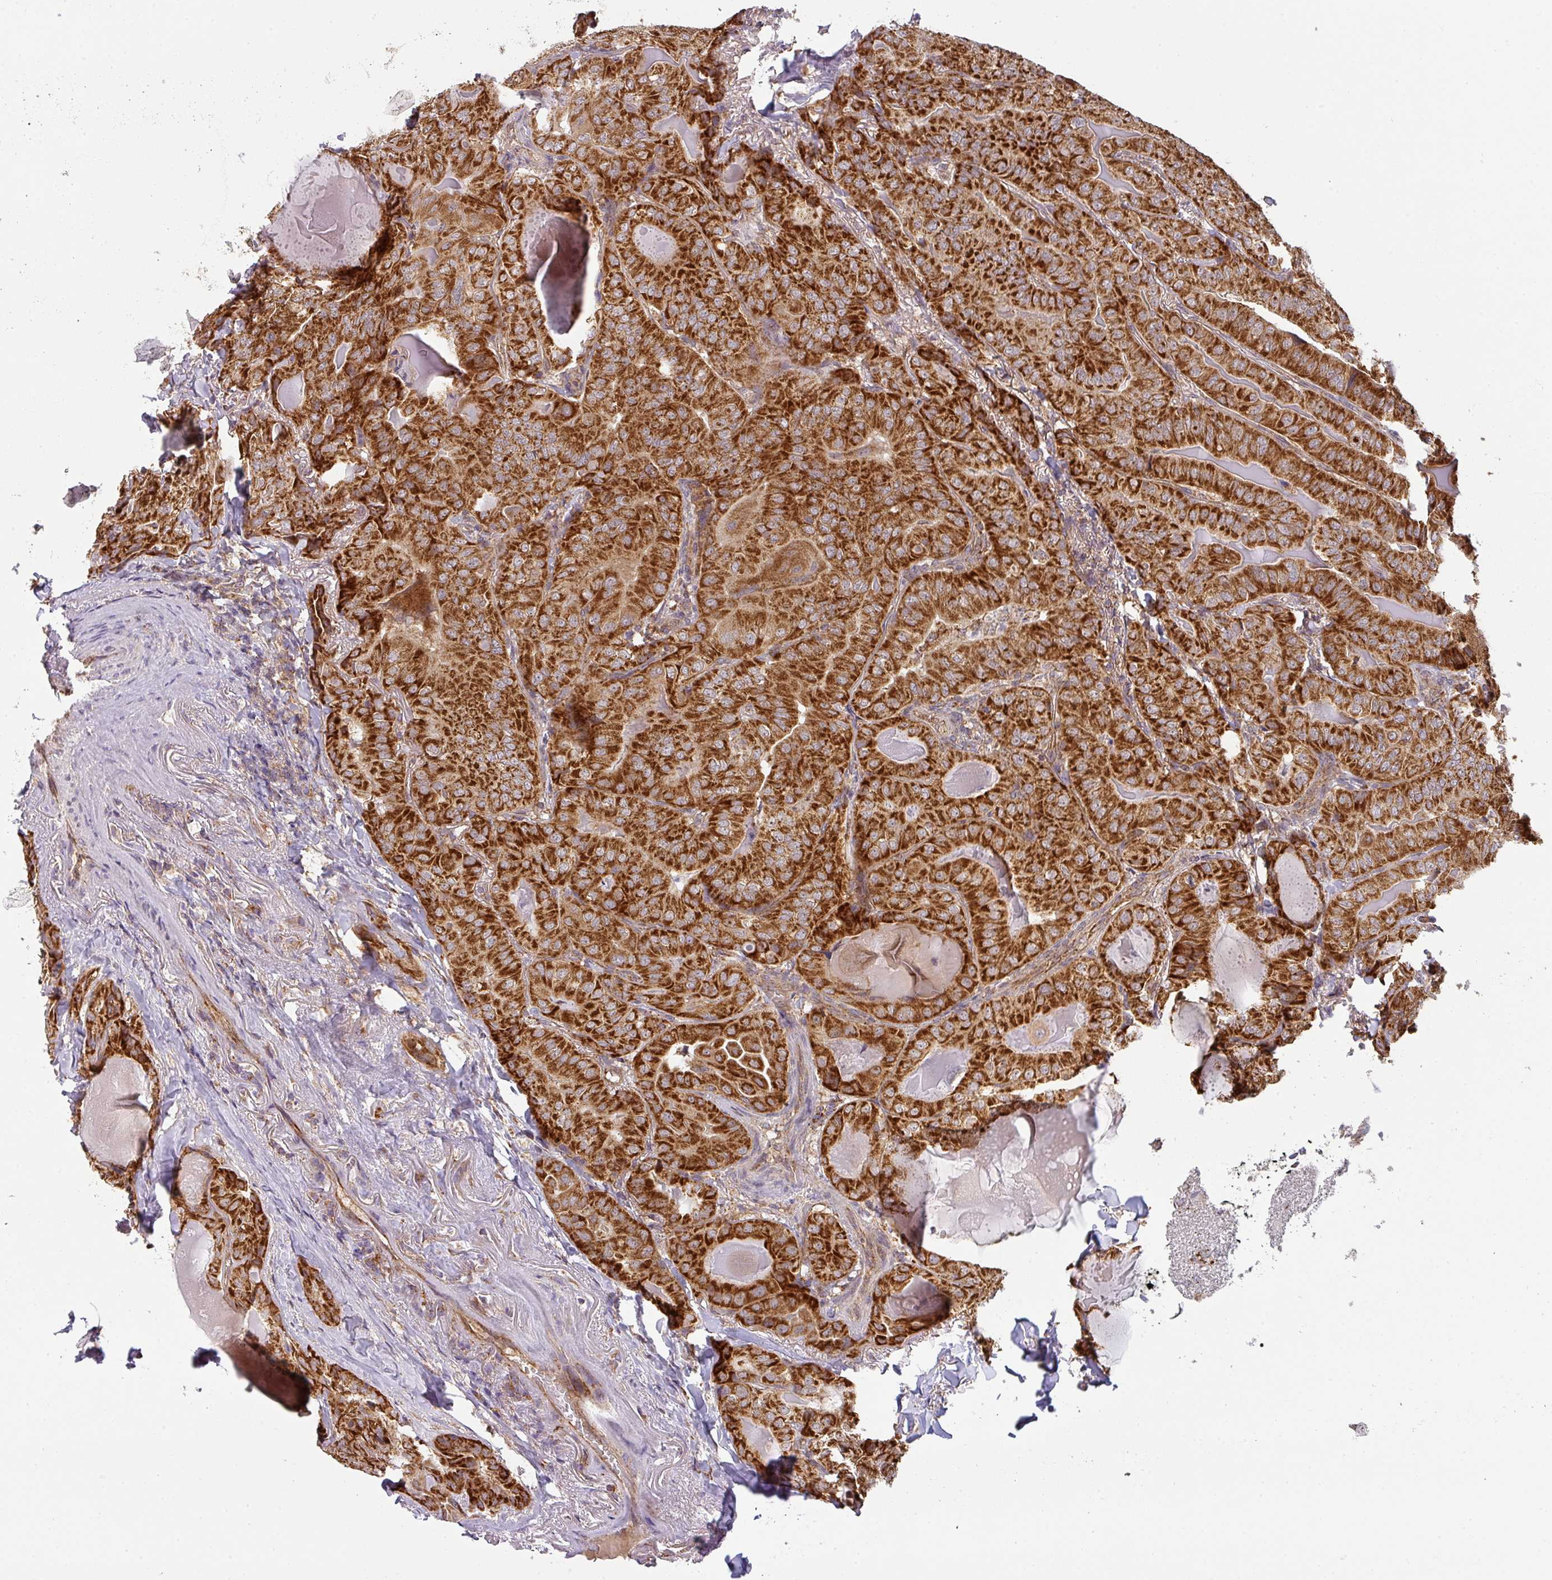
{"staining": {"intensity": "strong", "quantity": ">75%", "location": "cytoplasmic/membranous"}, "tissue": "thyroid cancer", "cell_type": "Tumor cells", "image_type": "cancer", "snomed": [{"axis": "morphology", "description": "Papillary adenocarcinoma, NOS"}, {"axis": "topography", "description": "Thyroid gland"}], "caption": "Protein staining of thyroid cancer tissue reveals strong cytoplasmic/membranous positivity in about >75% of tumor cells.", "gene": "MRPS16", "patient": {"sex": "female", "age": 68}}